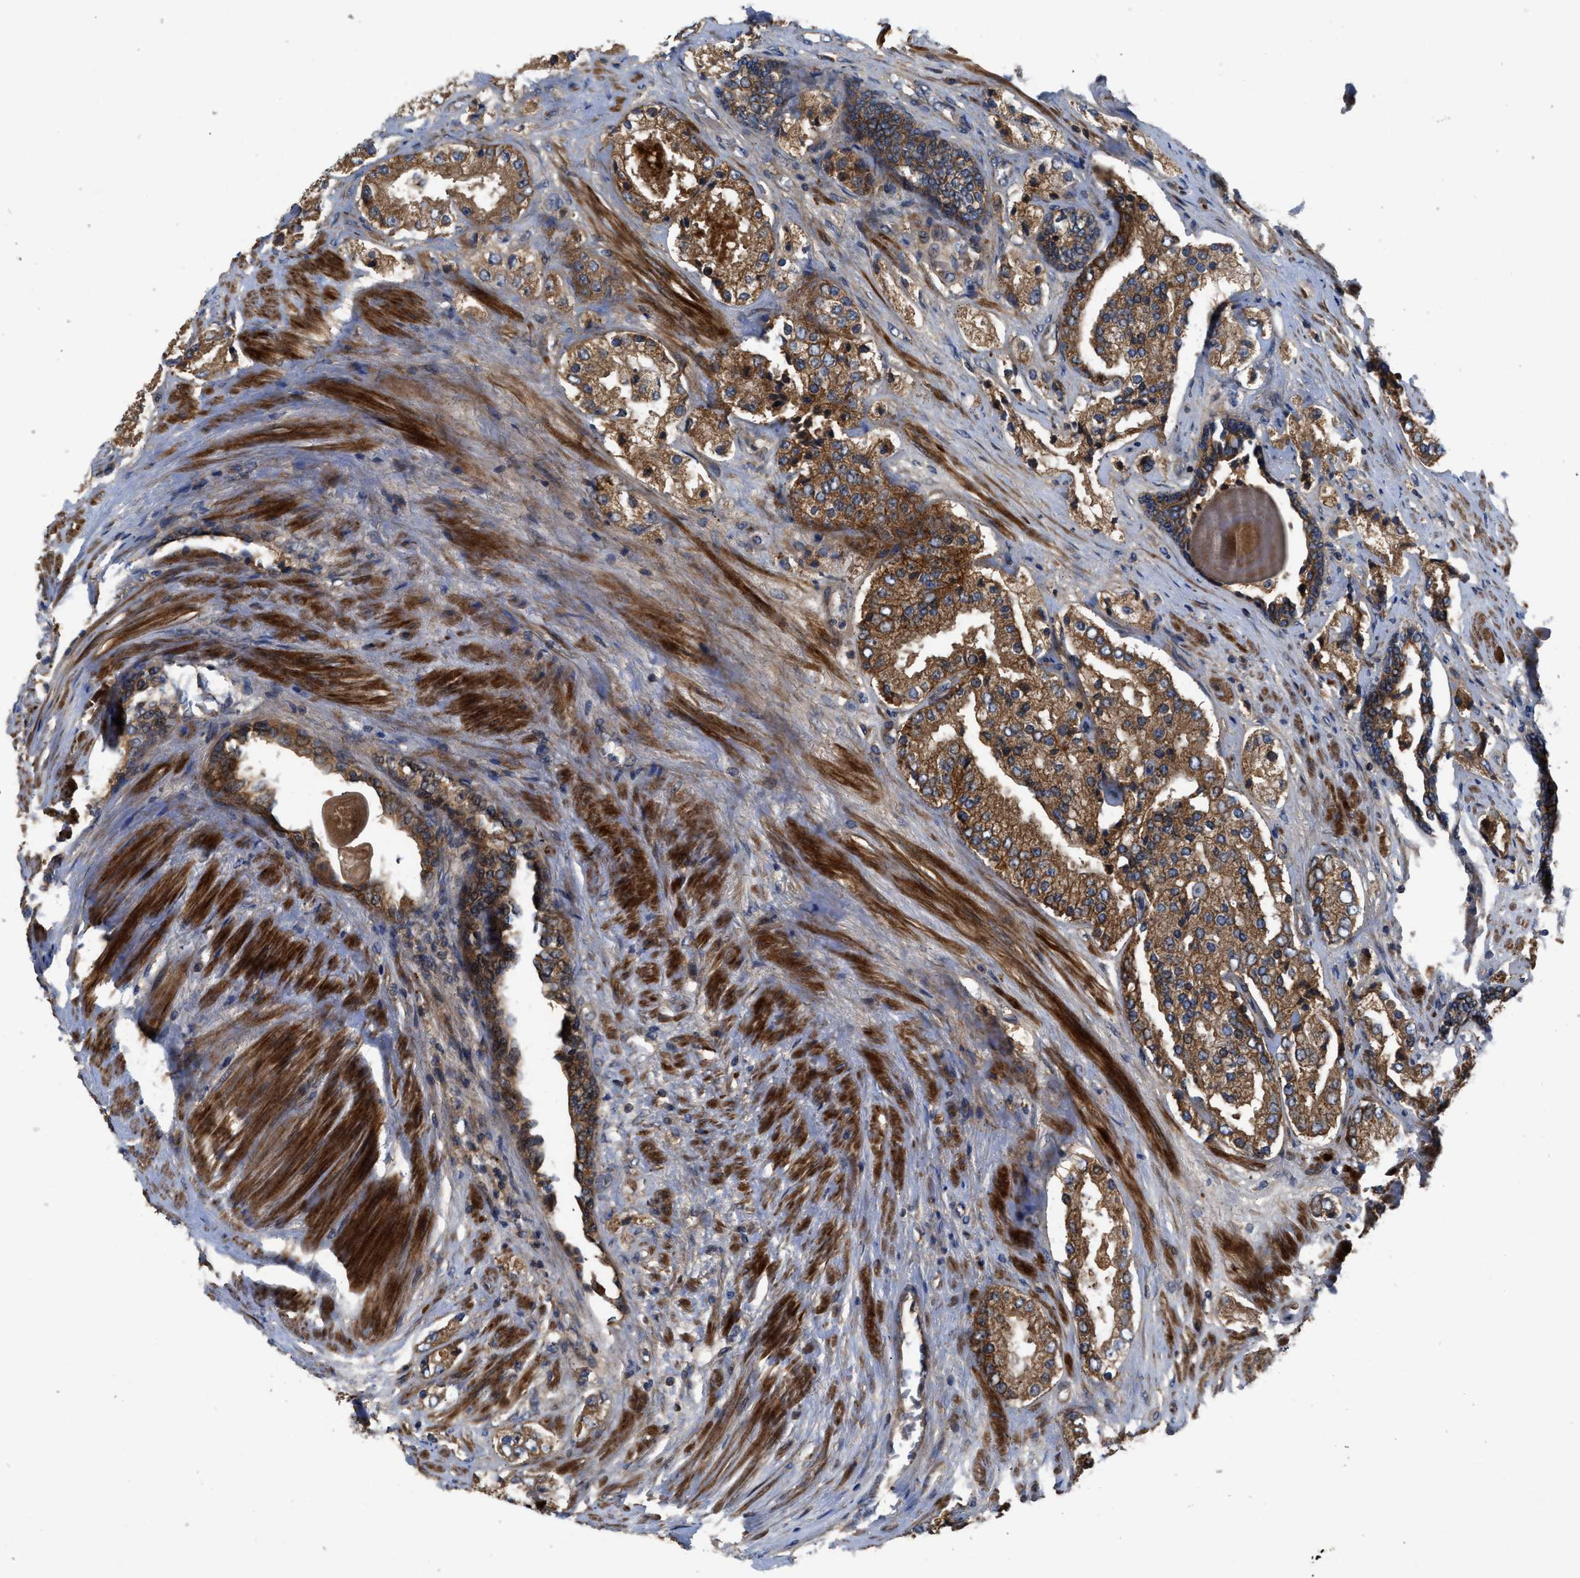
{"staining": {"intensity": "moderate", "quantity": ">75%", "location": "cytoplasmic/membranous"}, "tissue": "prostate cancer", "cell_type": "Tumor cells", "image_type": "cancer", "snomed": [{"axis": "morphology", "description": "Adenocarcinoma, High grade"}, {"axis": "topography", "description": "Prostate"}], "caption": "Prostate cancer tissue exhibits moderate cytoplasmic/membranous staining in about >75% of tumor cells", "gene": "CNNM3", "patient": {"sex": "male", "age": 65}}